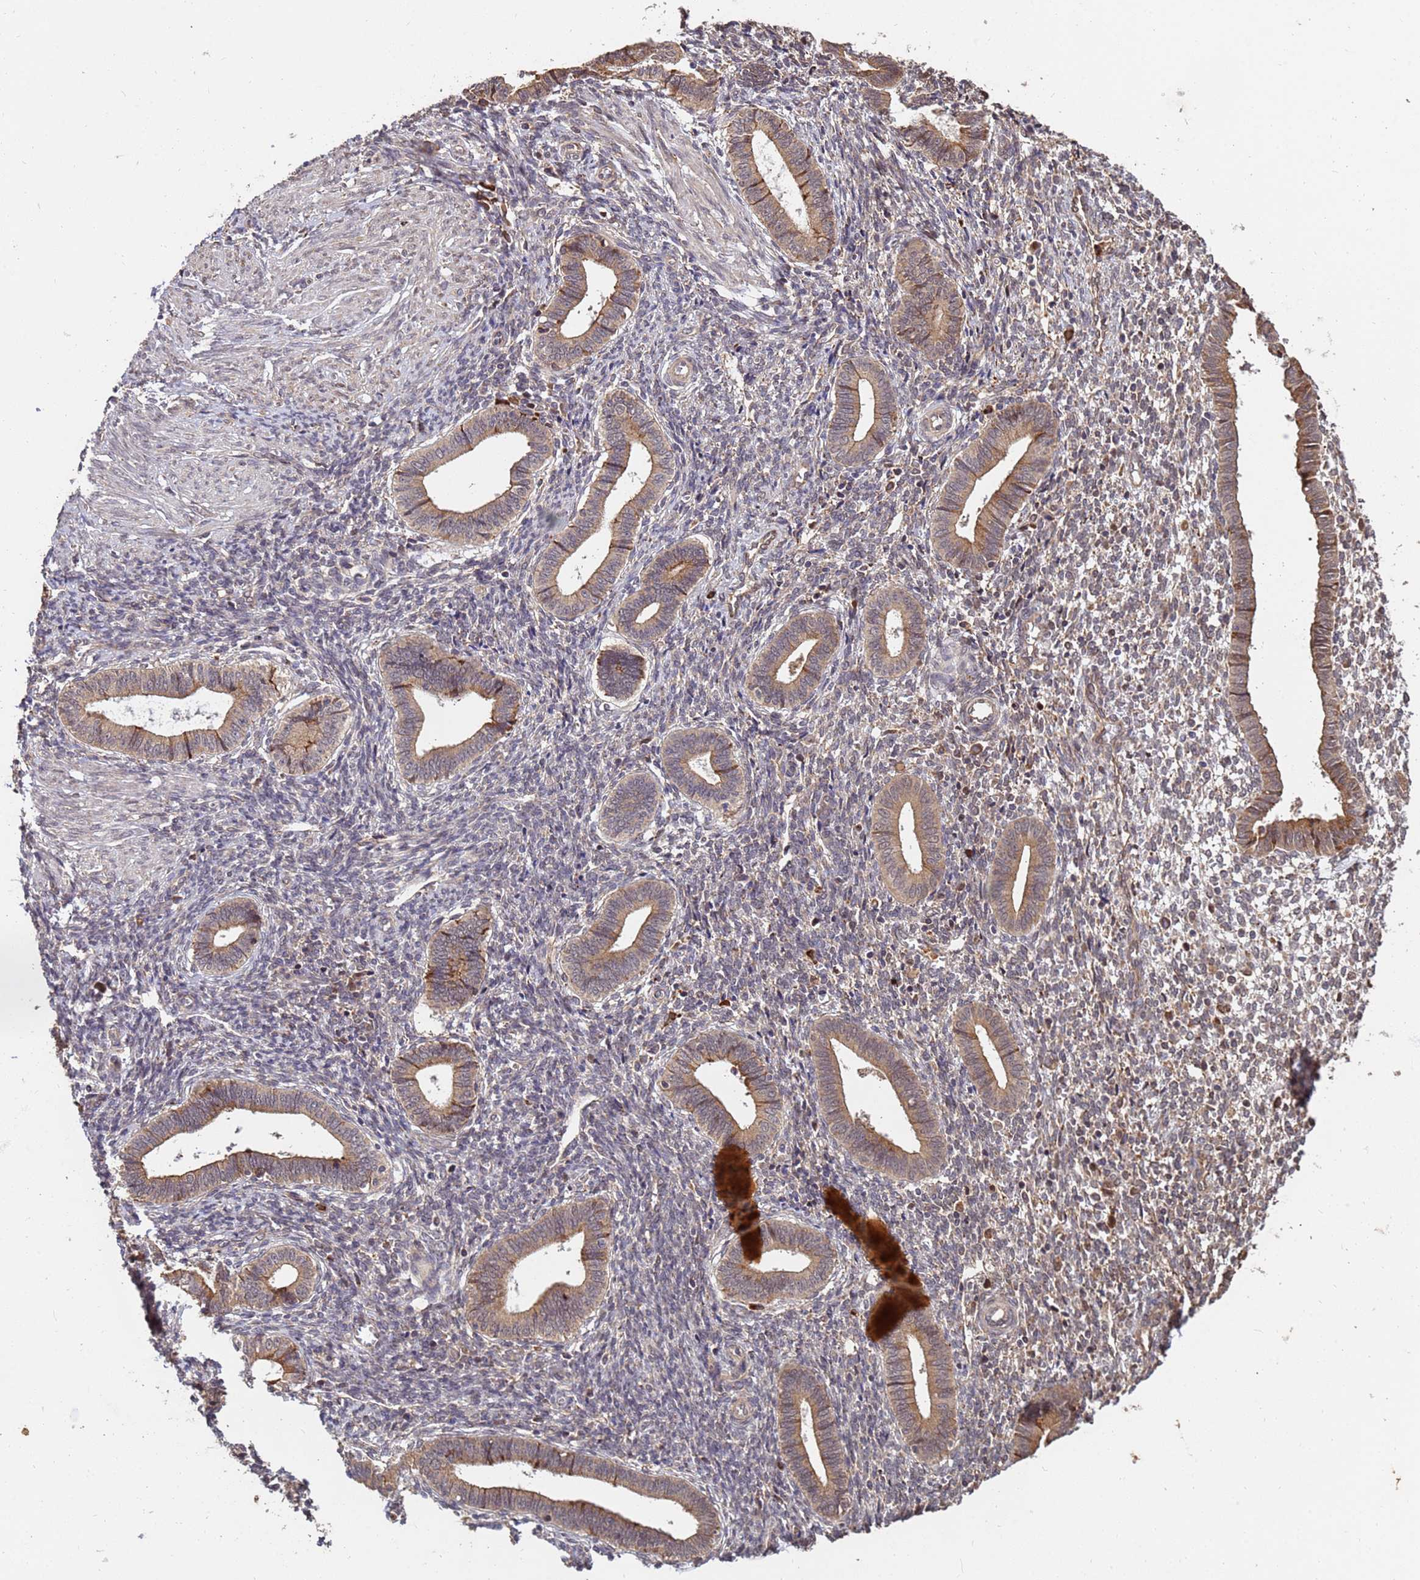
{"staining": {"intensity": "moderate", "quantity": "<25%", "location": "cytoplasmic/membranous"}, "tissue": "endometrium", "cell_type": "Cells in endometrial stroma", "image_type": "normal", "snomed": [{"axis": "morphology", "description": "Normal tissue, NOS"}, {"axis": "topography", "description": "Endometrium"}], "caption": "IHC micrograph of unremarkable endometrium stained for a protein (brown), which reveals low levels of moderate cytoplasmic/membranous expression in about <25% of cells in endometrial stroma.", "gene": "ZNF619", "patient": {"sex": "female", "age": 44}}